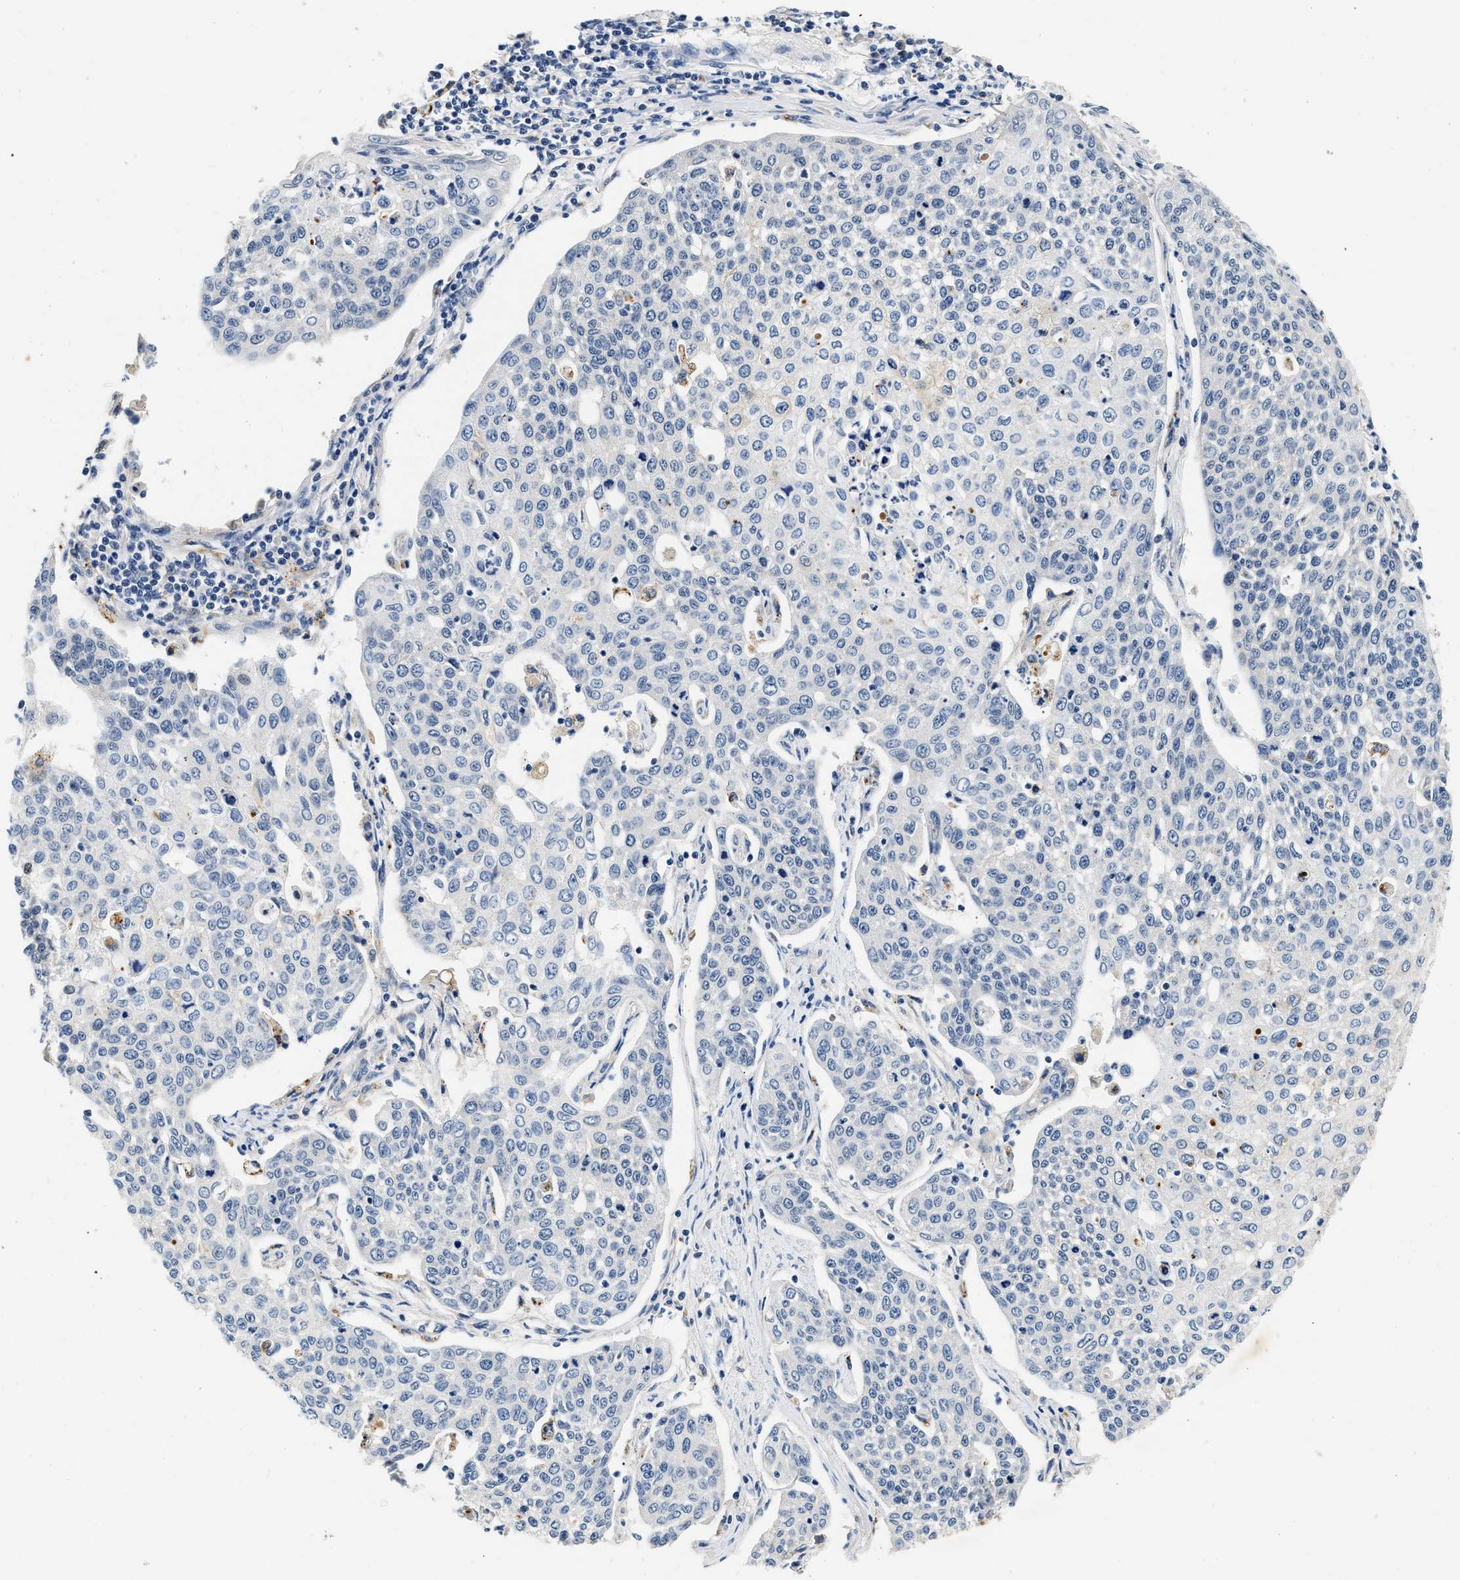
{"staining": {"intensity": "negative", "quantity": "none", "location": "none"}, "tissue": "cervical cancer", "cell_type": "Tumor cells", "image_type": "cancer", "snomed": [{"axis": "morphology", "description": "Squamous cell carcinoma, NOS"}, {"axis": "topography", "description": "Cervix"}], "caption": "DAB (3,3'-diaminobenzidine) immunohistochemical staining of human squamous cell carcinoma (cervical) displays no significant positivity in tumor cells. (IHC, brightfield microscopy, high magnification).", "gene": "MED22", "patient": {"sex": "female", "age": 34}}